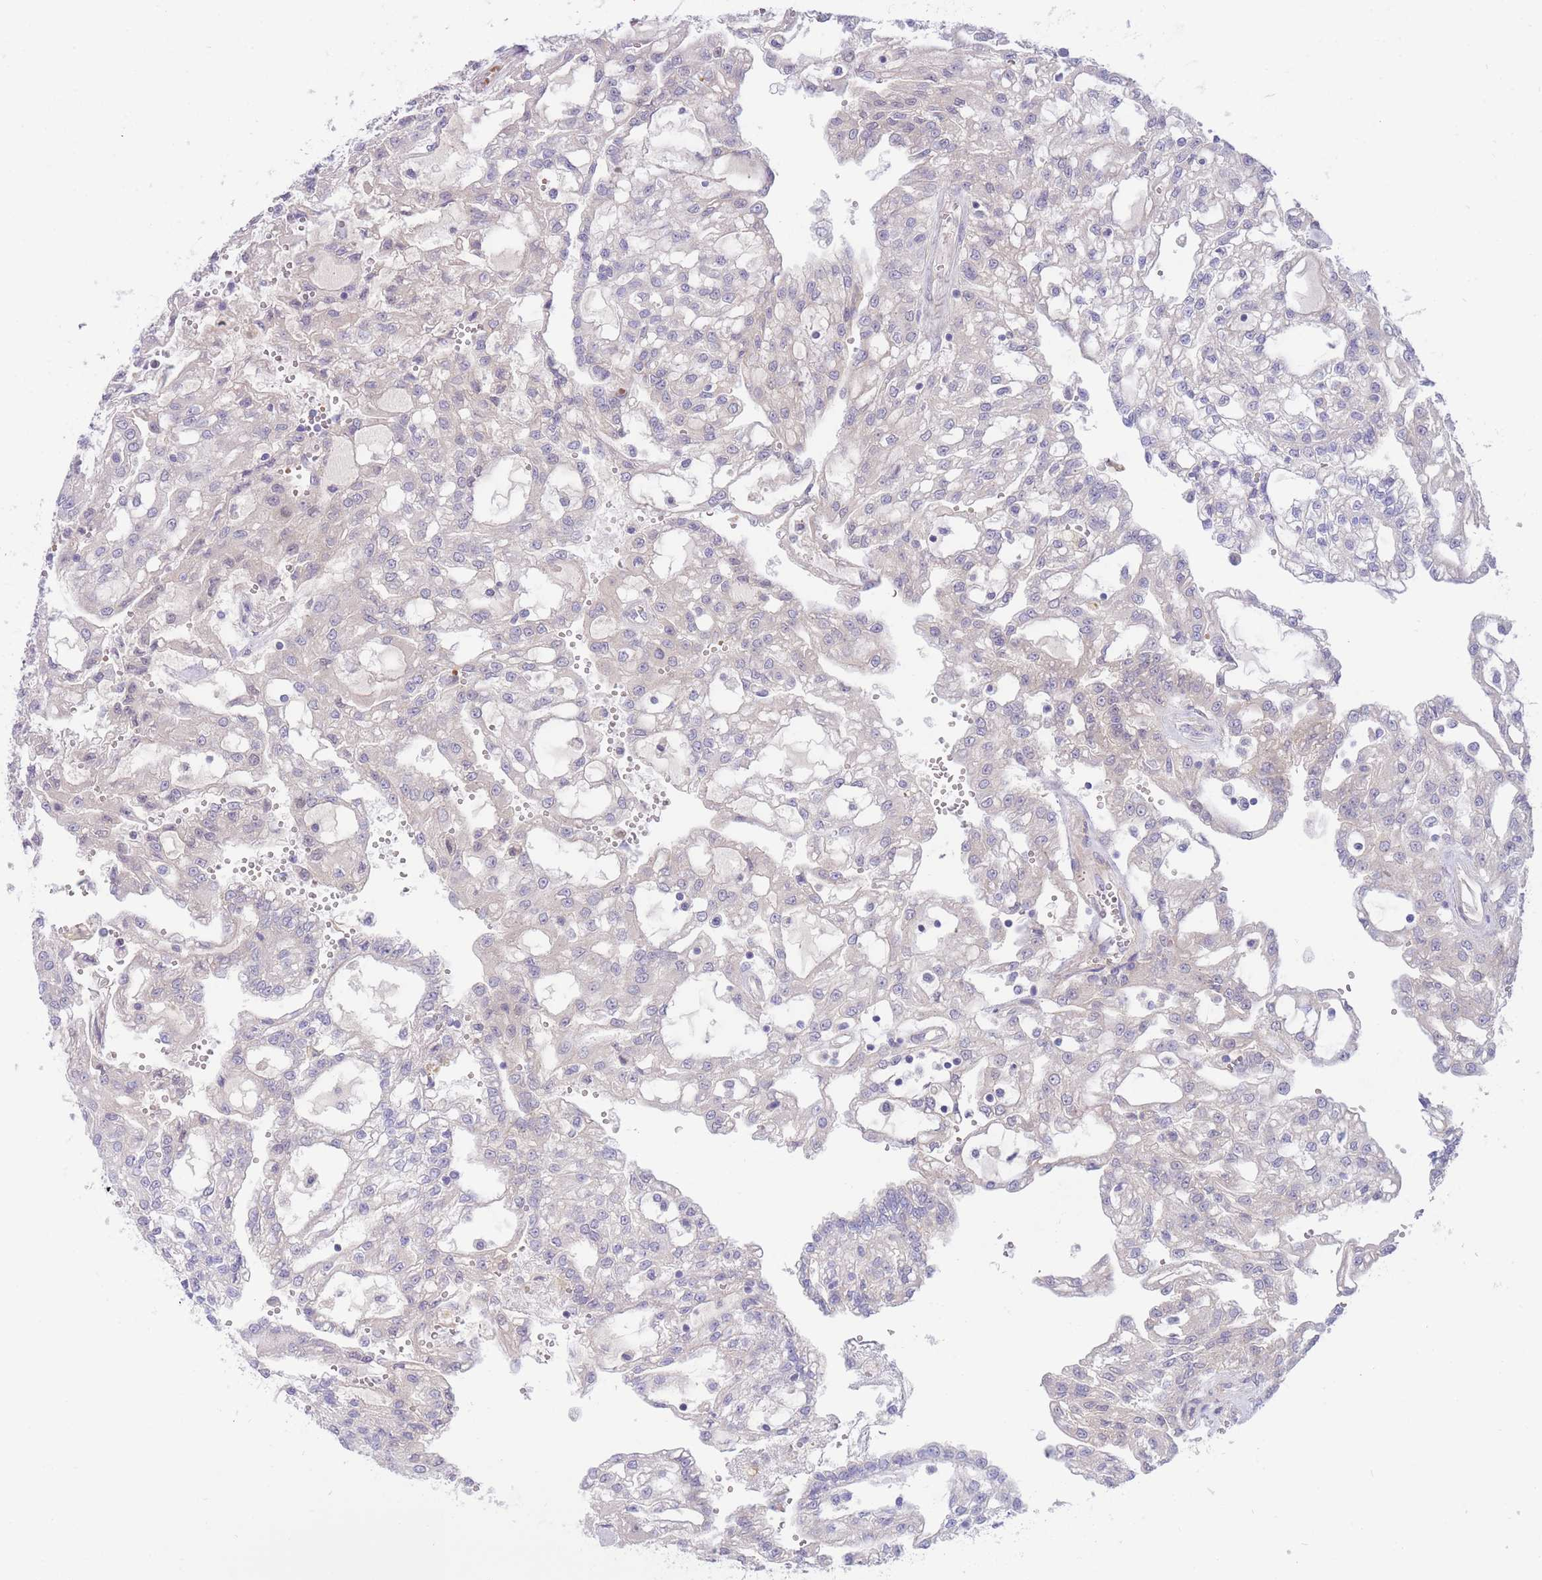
{"staining": {"intensity": "negative", "quantity": "none", "location": "none"}, "tissue": "renal cancer", "cell_type": "Tumor cells", "image_type": "cancer", "snomed": [{"axis": "morphology", "description": "Adenocarcinoma, NOS"}, {"axis": "topography", "description": "Kidney"}], "caption": "Tumor cells show no significant protein expression in renal adenocarcinoma. The staining was performed using DAB to visualize the protein expression in brown, while the nuclei were stained in blue with hematoxylin (Magnification: 20x).", "gene": "APOL4", "patient": {"sex": "male", "age": 63}}